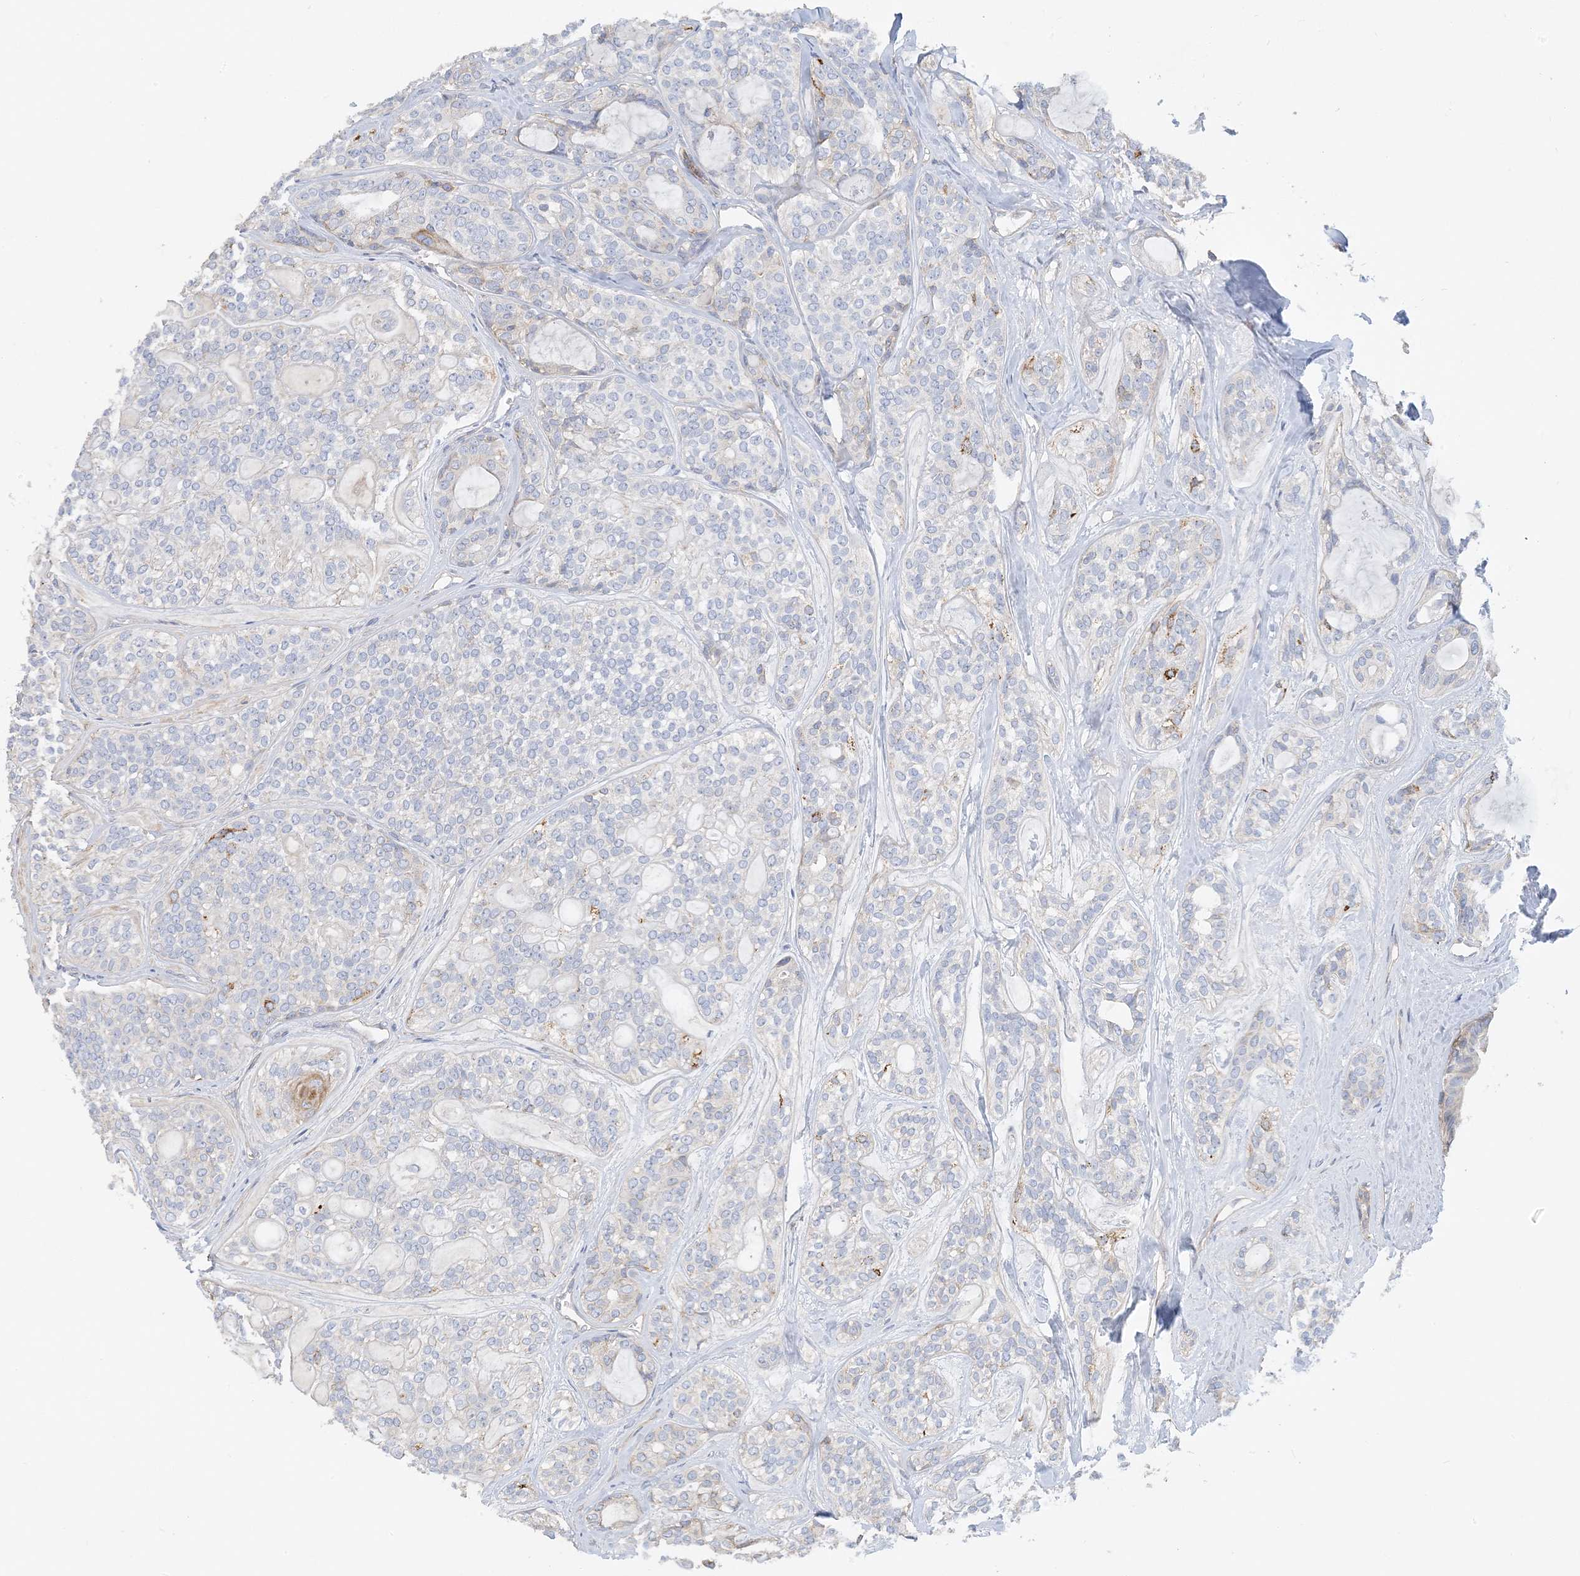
{"staining": {"intensity": "weak", "quantity": "<25%", "location": "cytoplasmic/membranous"}, "tissue": "head and neck cancer", "cell_type": "Tumor cells", "image_type": "cancer", "snomed": [{"axis": "morphology", "description": "Adenocarcinoma, NOS"}, {"axis": "topography", "description": "Head-Neck"}], "caption": "Tumor cells show no significant protein staining in adenocarcinoma (head and neck).", "gene": "CALHM5", "patient": {"sex": "male", "age": 66}}